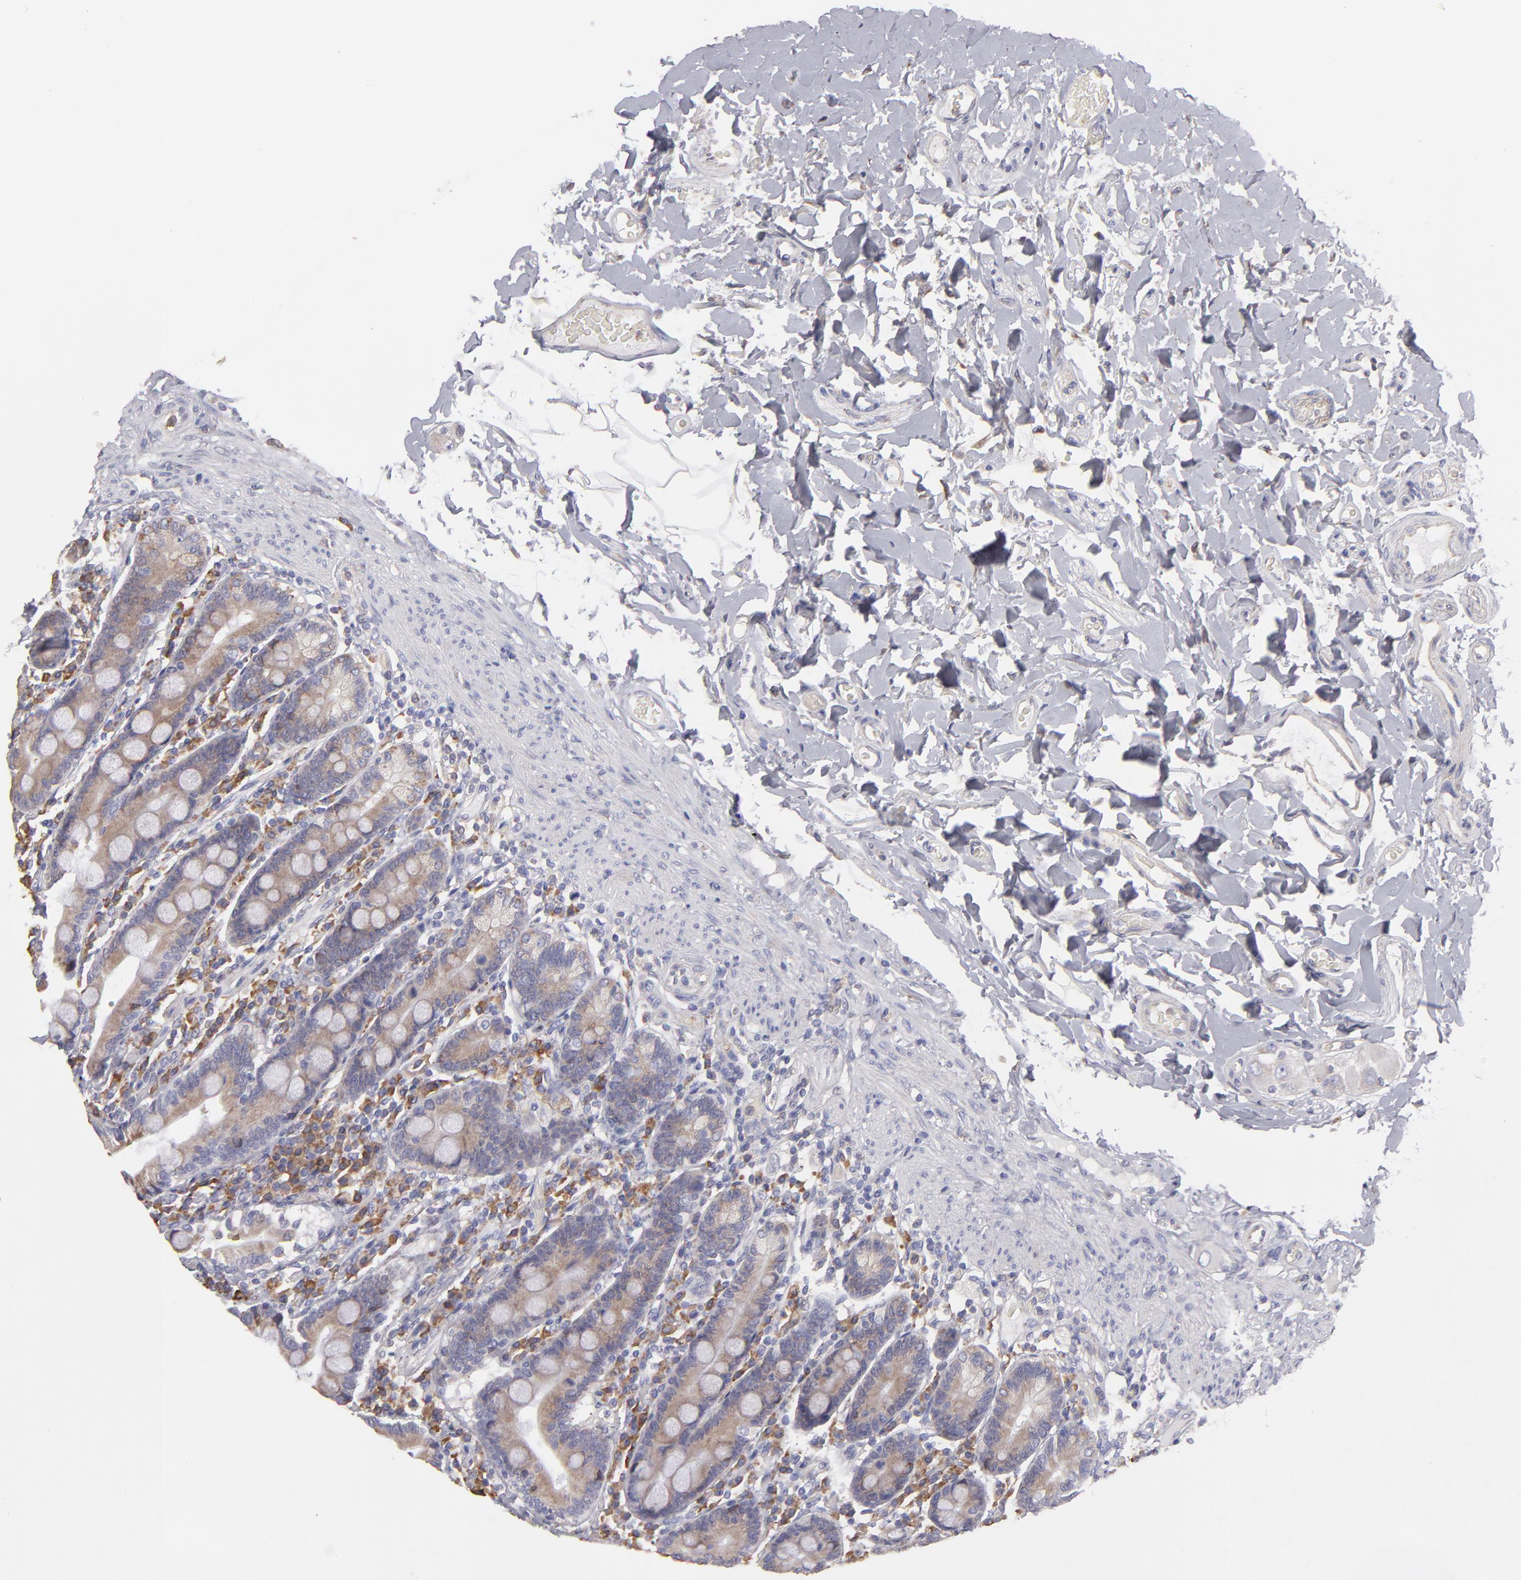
{"staining": {"intensity": "weak", "quantity": ">75%", "location": "cytoplasmic/membranous"}, "tissue": "duodenum", "cell_type": "Glandular cells", "image_type": "normal", "snomed": [{"axis": "morphology", "description": "Normal tissue, NOS"}, {"axis": "topography", "description": "Duodenum"}], "caption": "This histopathology image reveals IHC staining of unremarkable human duodenum, with low weak cytoplasmic/membranous positivity in approximately >75% of glandular cells.", "gene": "CALR", "patient": {"sex": "male", "age": 73}}